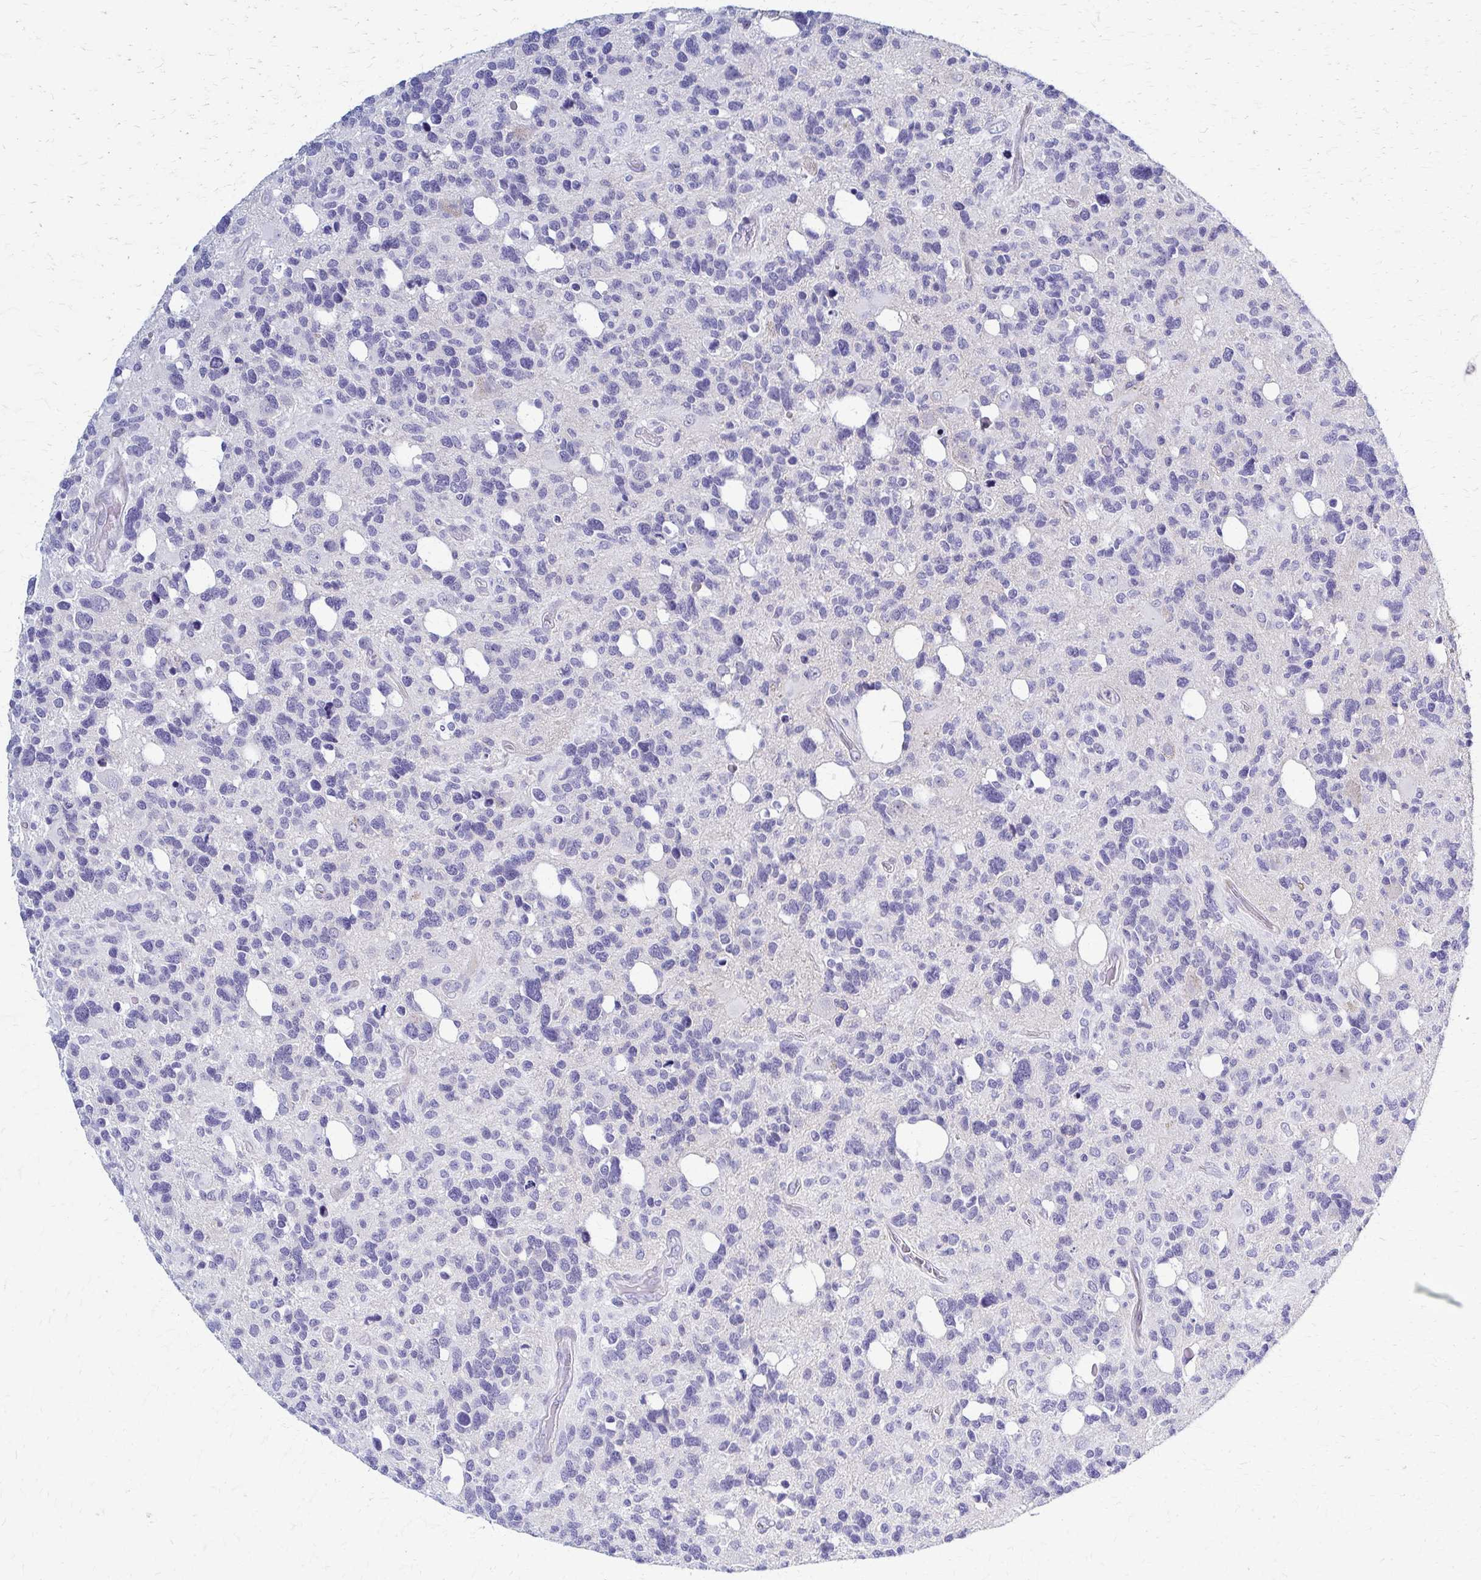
{"staining": {"intensity": "negative", "quantity": "none", "location": "none"}, "tissue": "glioma", "cell_type": "Tumor cells", "image_type": "cancer", "snomed": [{"axis": "morphology", "description": "Glioma, malignant, High grade"}, {"axis": "topography", "description": "Brain"}], "caption": "This is an IHC image of human glioma. There is no positivity in tumor cells.", "gene": "RHOBTB2", "patient": {"sex": "male", "age": 49}}